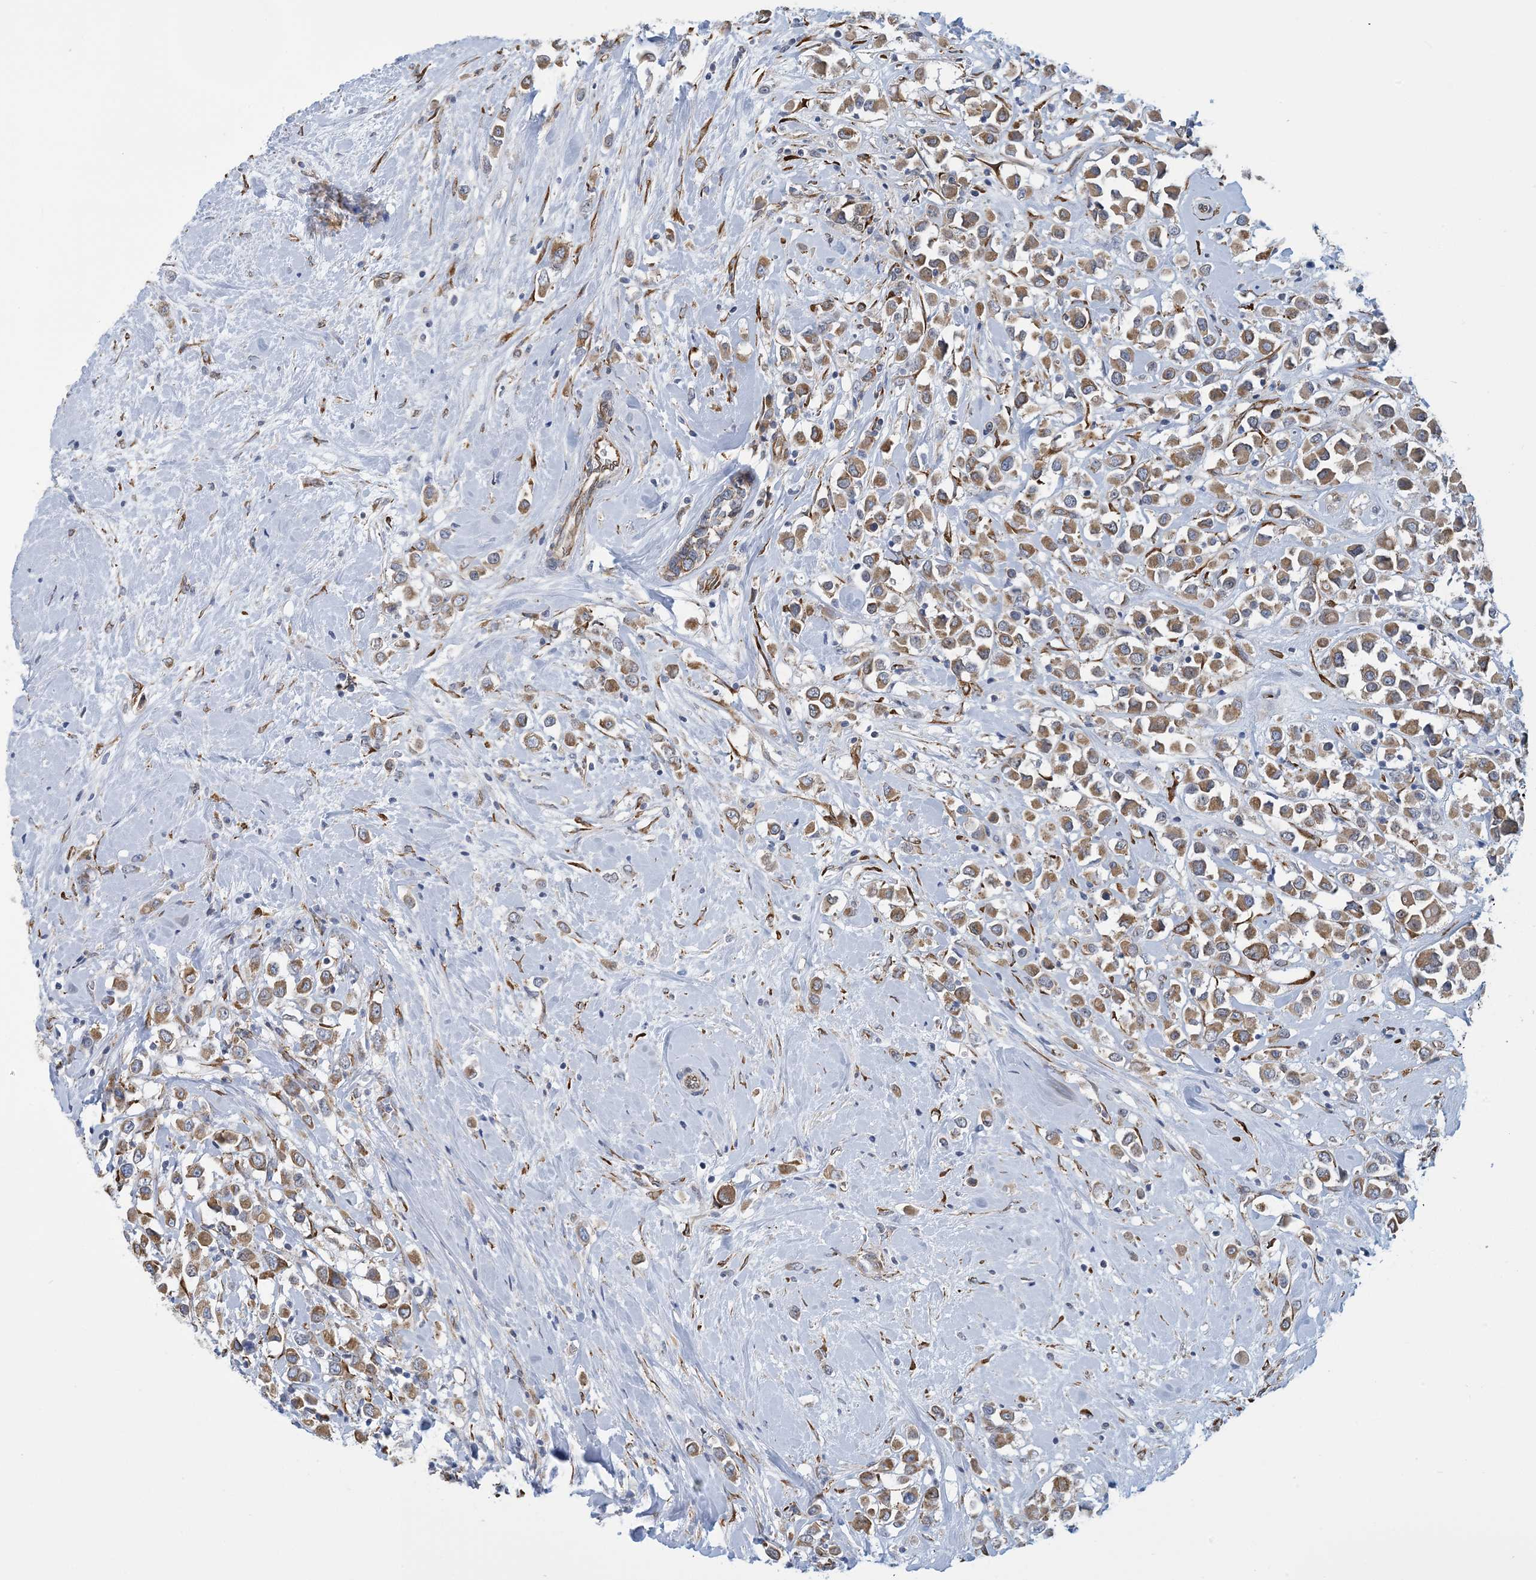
{"staining": {"intensity": "moderate", "quantity": ">75%", "location": "cytoplasmic/membranous"}, "tissue": "breast cancer", "cell_type": "Tumor cells", "image_type": "cancer", "snomed": [{"axis": "morphology", "description": "Duct carcinoma"}, {"axis": "topography", "description": "Breast"}], "caption": "Breast cancer (invasive ductal carcinoma) stained with DAB (3,3'-diaminobenzidine) immunohistochemistry (IHC) exhibits medium levels of moderate cytoplasmic/membranous positivity in approximately >75% of tumor cells.", "gene": "CCDC14", "patient": {"sex": "female", "age": 61}}